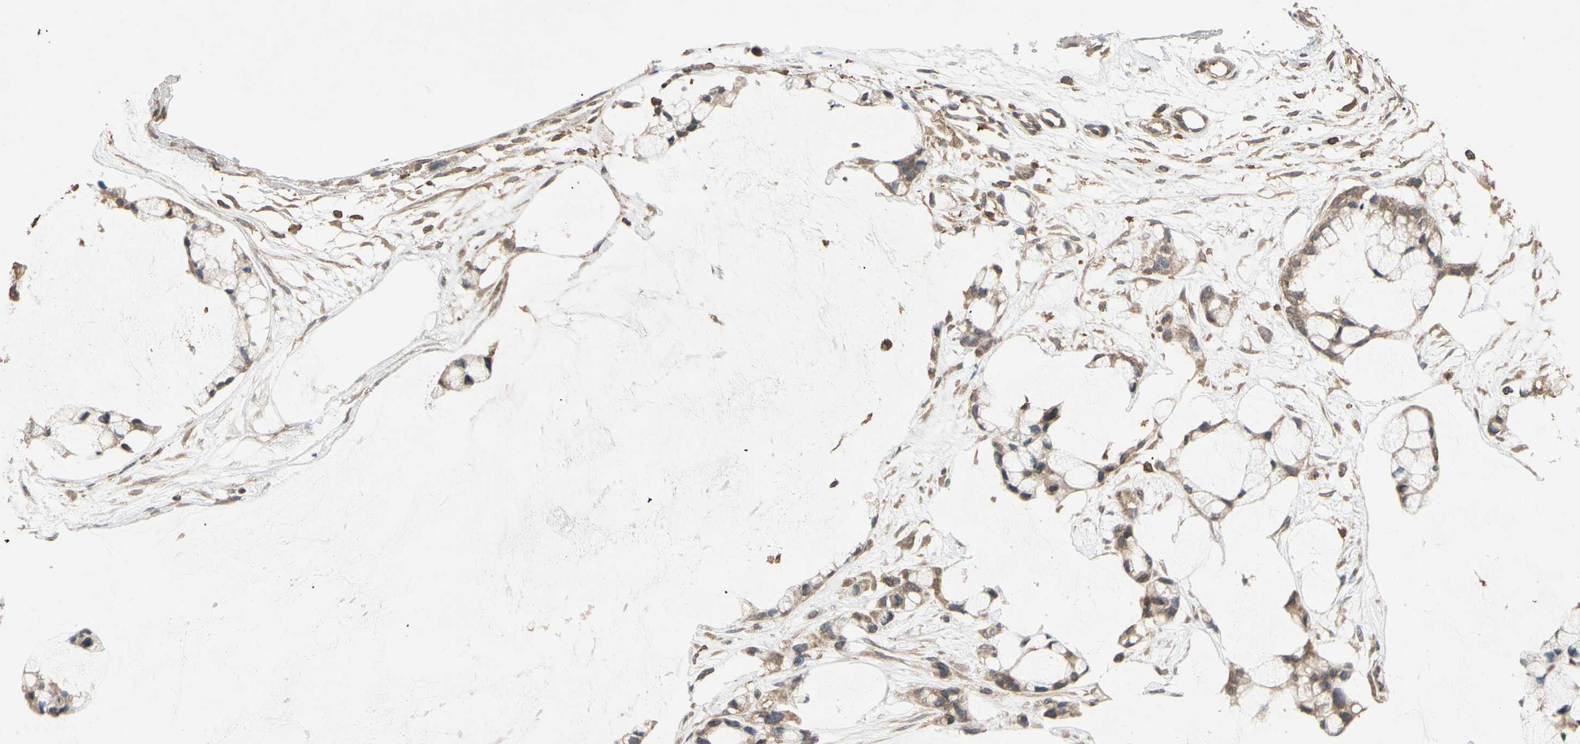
{"staining": {"intensity": "moderate", "quantity": ">75%", "location": "cytoplasmic/membranous"}, "tissue": "ovarian cancer", "cell_type": "Tumor cells", "image_type": "cancer", "snomed": [{"axis": "morphology", "description": "Cystadenocarcinoma, mucinous, NOS"}, {"axis": "topography", "description": "Ovary"}], "caption": "Brown immunohistochemical staining in human ovarian cancer (mucinous cystadenocarcinoma) demonstrates moderate cytoplasmic/membranous positivity in approximately >75% of tumor cells. (Stains: DAB (3,3'-diaminobenzidine) in brown, nuclei in blue, Microscopy: brightfield microscopy at high magnification).", "gene": "MAP3K10", "patient": {"sex": "female", "age": 39}}